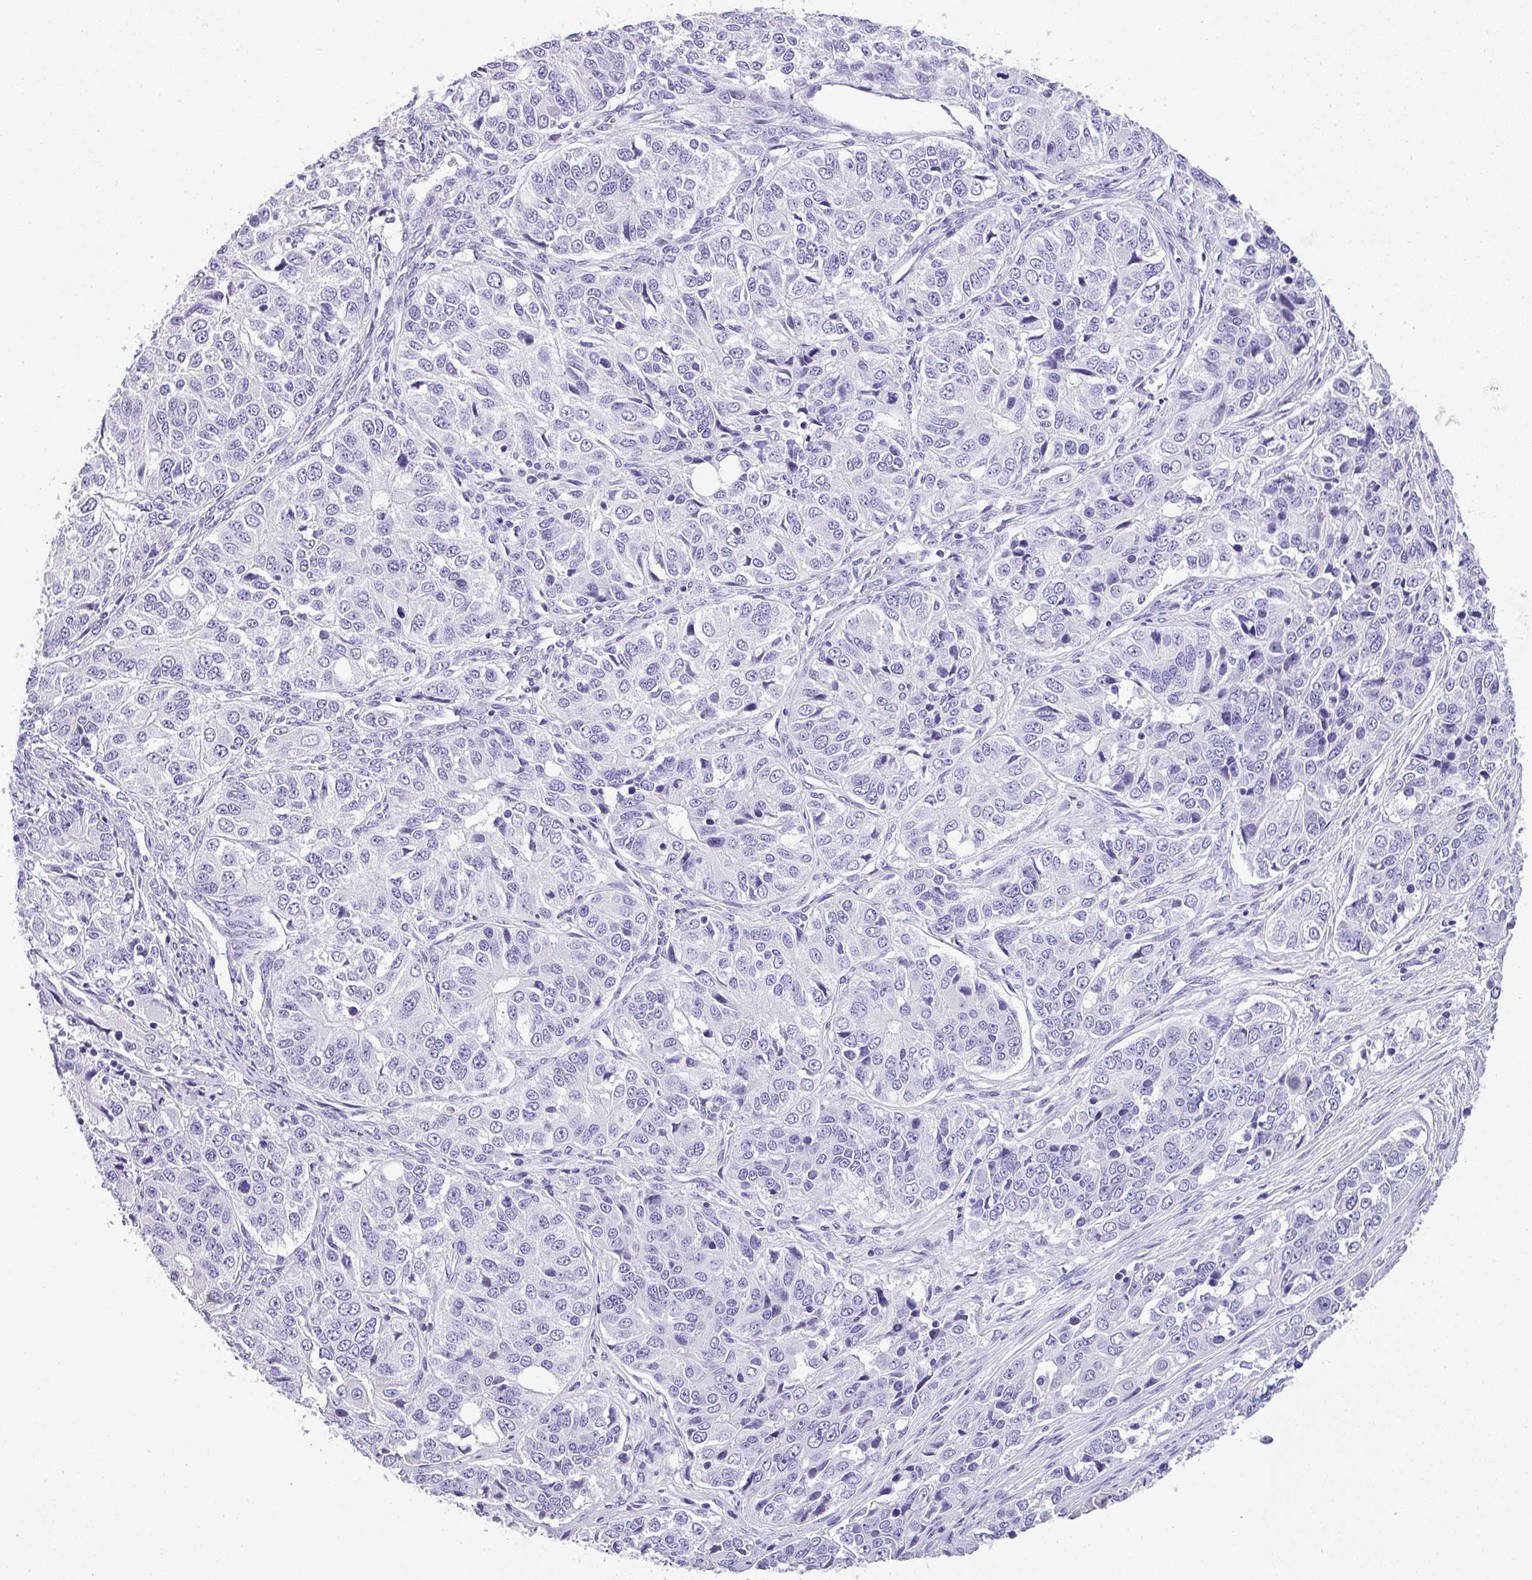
{"staining": {"intensity": "negative", "quantity": "none", "location": "none"}, "tissue": "ovarian cancer", "cell_type": "Tumor cells", "image_type": "cancer", "snomed": [{"axis": "morphology", "description": "Carcinoma, endometroid"}, {"axis": "topography", "description": "Ovary"}], "caption": "High magnification brightfield microscopy of ovarian cancer stained with DAB (3,3'-diaminobenzidine) (brown) and counterstained with hematoxylin (blue): tumor cells show no significant expression.", "gene": "MUC21", "patient": {"sex": "female", "age": 51}}